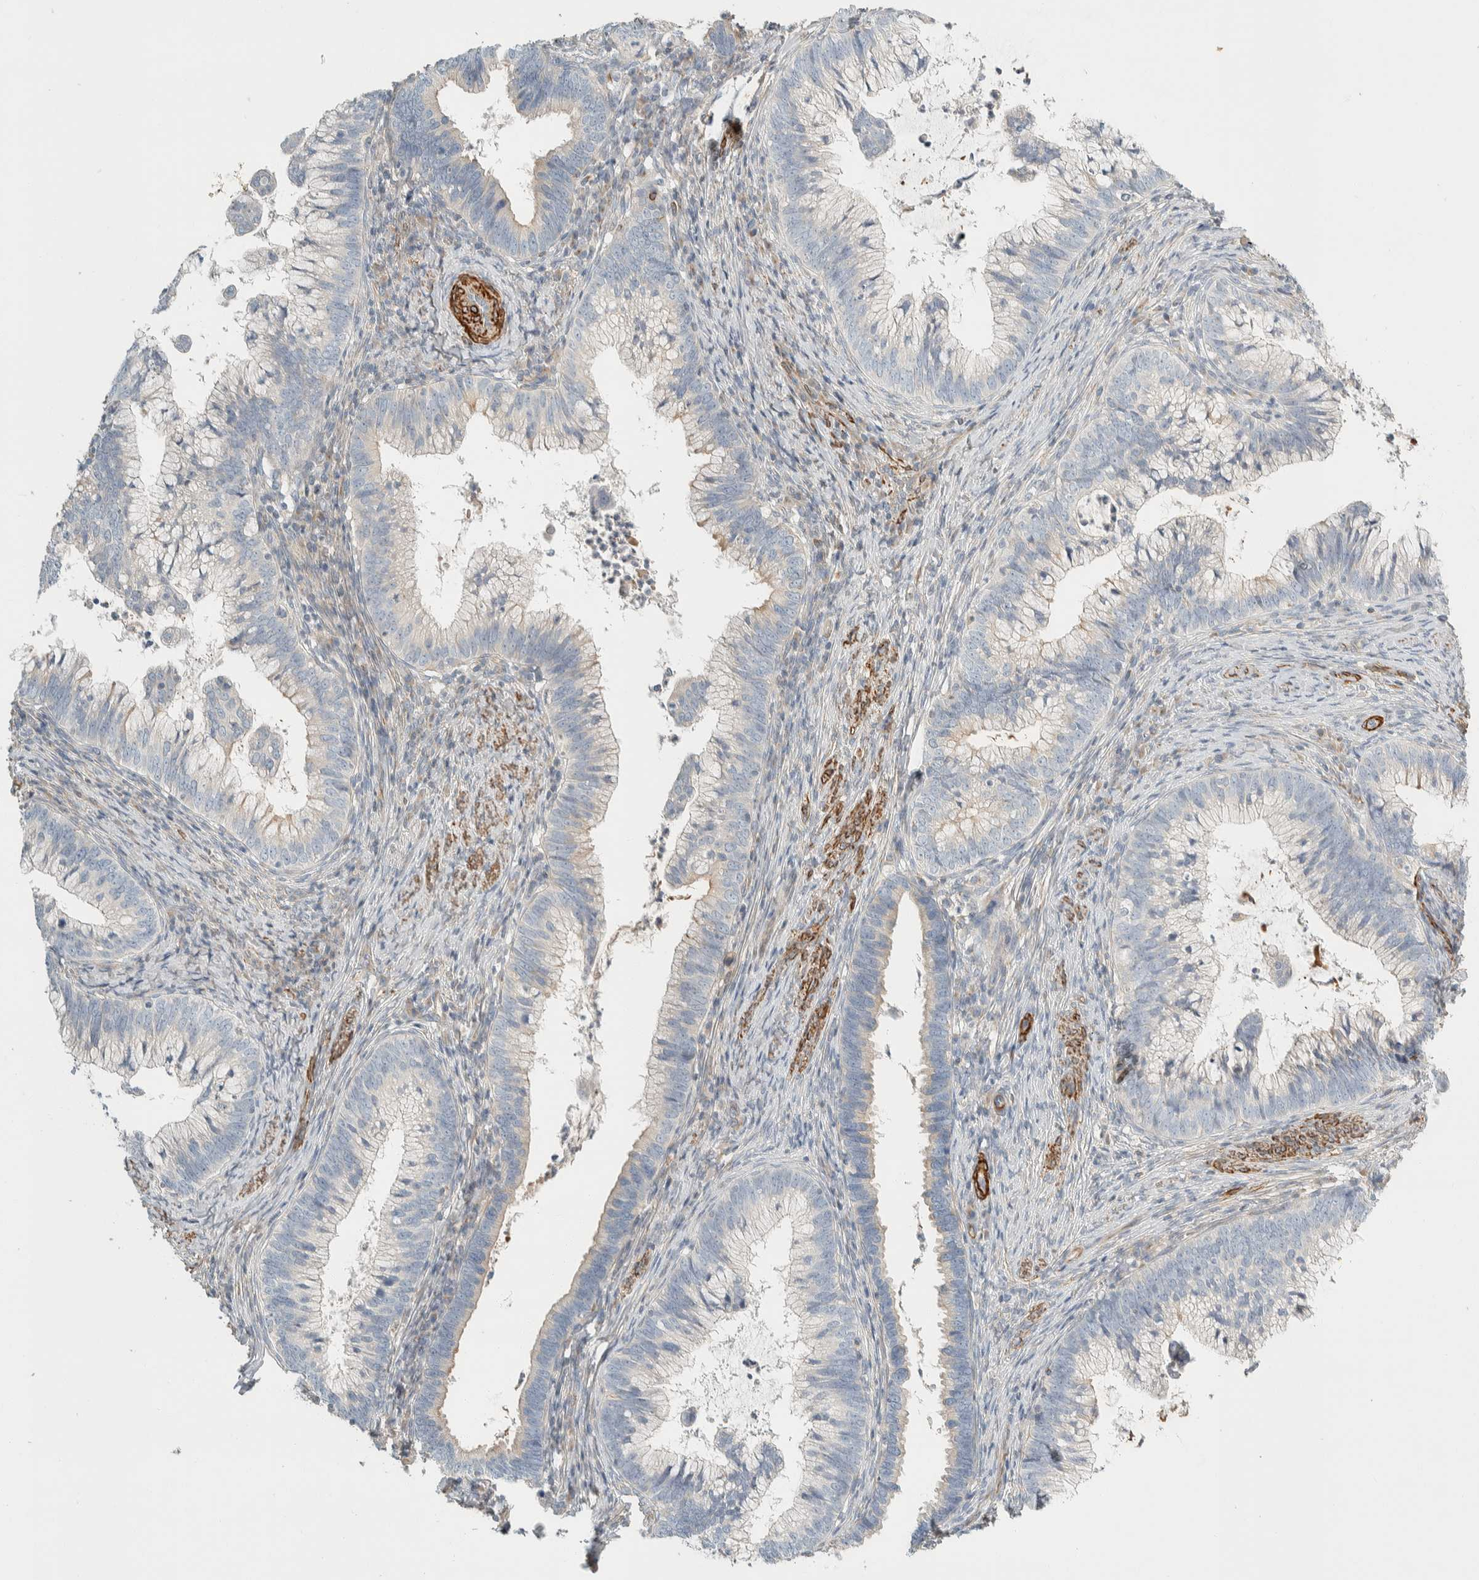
{"staining": {"intensity": "weak", "quantity": "<25%", "location": "cytoplasmic/membranous"}, "tissue": "cervical cancer", "cell_type": "Tumor cells", "image_type": "cancer", "snomed": [{"axis": "morphology", "description": "Adenocarcinoma, NOS"}, {"axis": "topography", "description": "Cervix"}], "caption": "A micrograph of human cervical cancer is negative for staining in tumor cells.", "gene": "CDR2", "patient": {"sex": "female", "age": 36}}